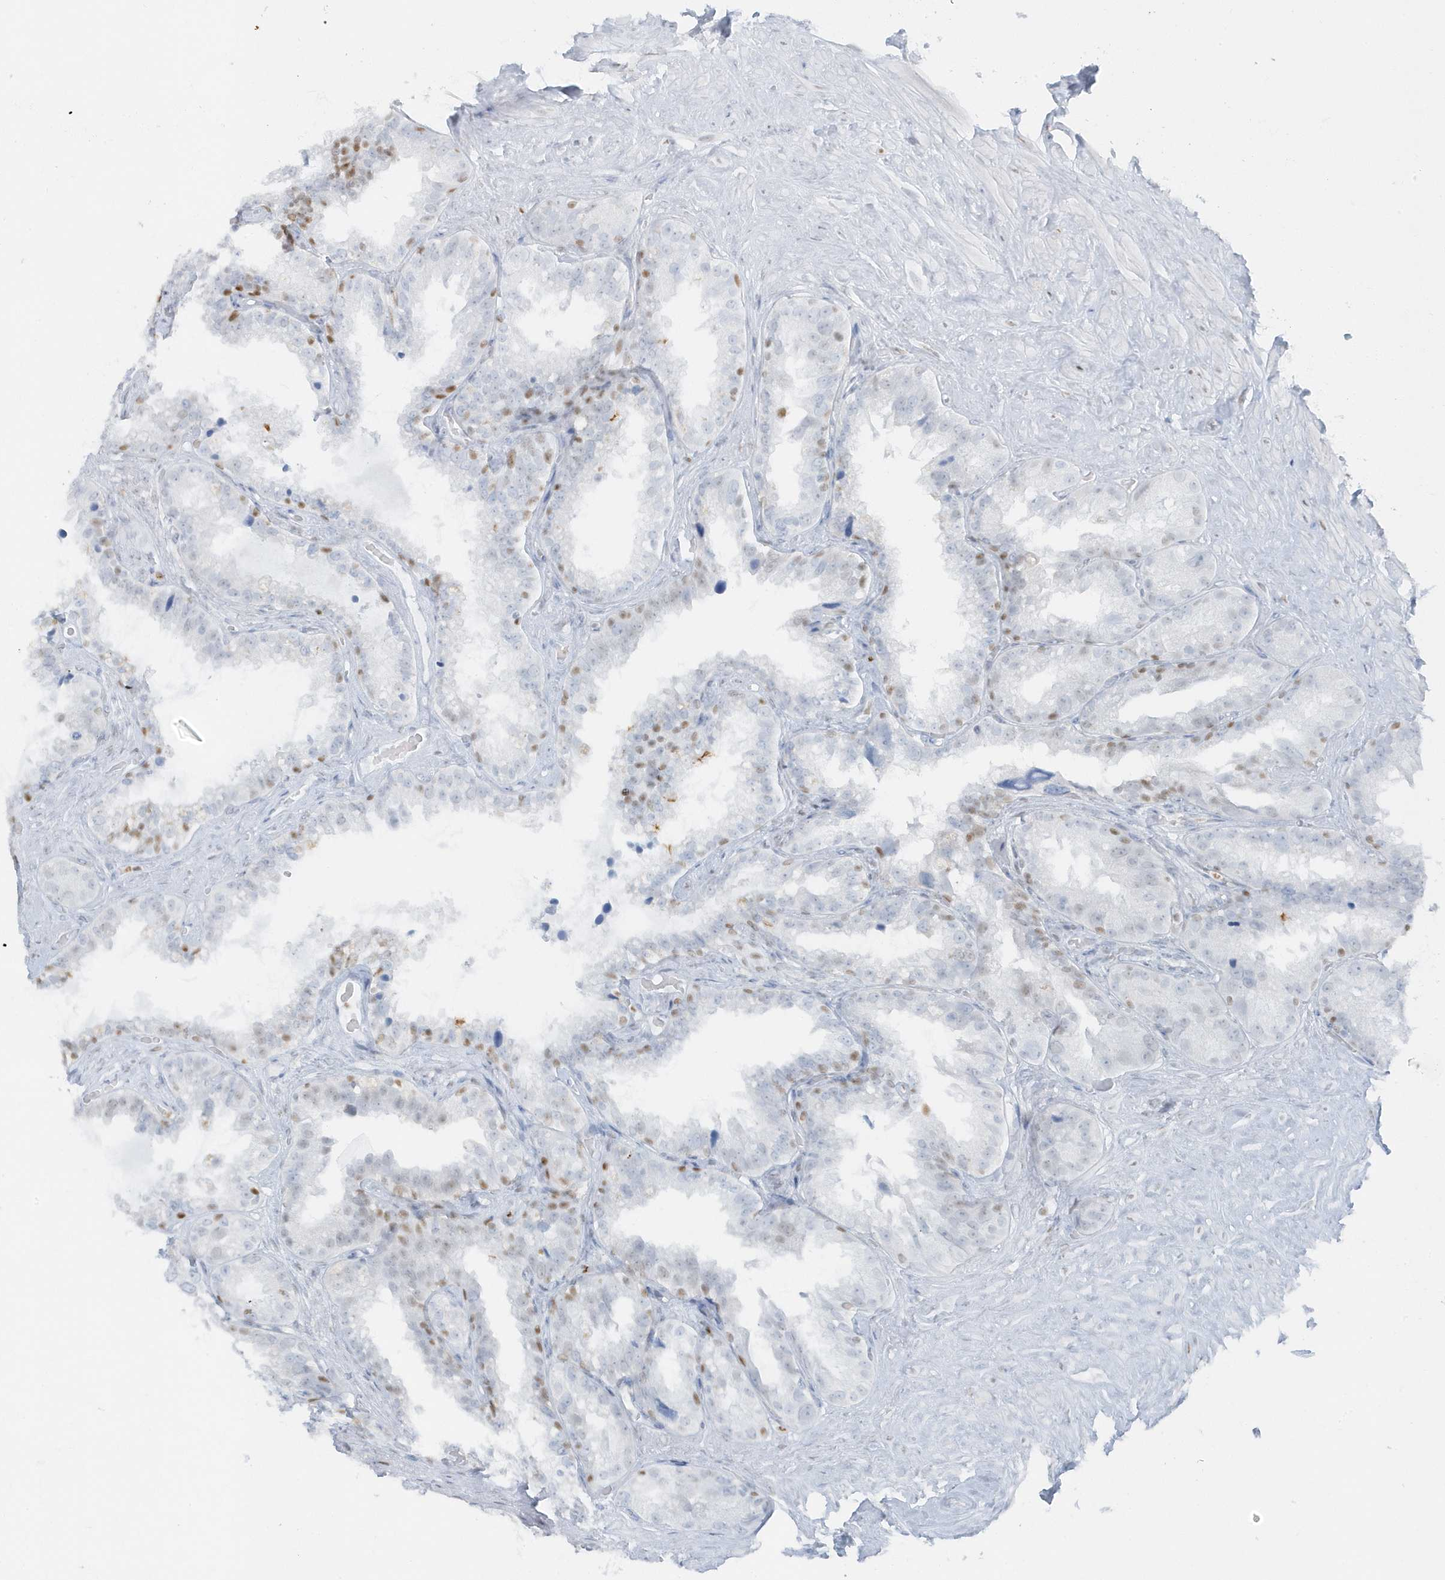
{"staining": {"intensity": "moderate", "quantity": "<25%", "location": "nuclear"}, "tissue": "seminal vesicle", "cell_type": "Glandular cells", "image_type": "normal", "snomed": [{"axis": "morphology", "description": "Normal tissue, NOS"}, {"axis": "topography", "description": "Seminal veicle"}], "caption": "Glandular cells display moderate nuclear positivity in about <25% of cells in unremarkable seminal vesicle.", "gene": "SMIM34", "patient": {"sex": "male", "age": 80}}